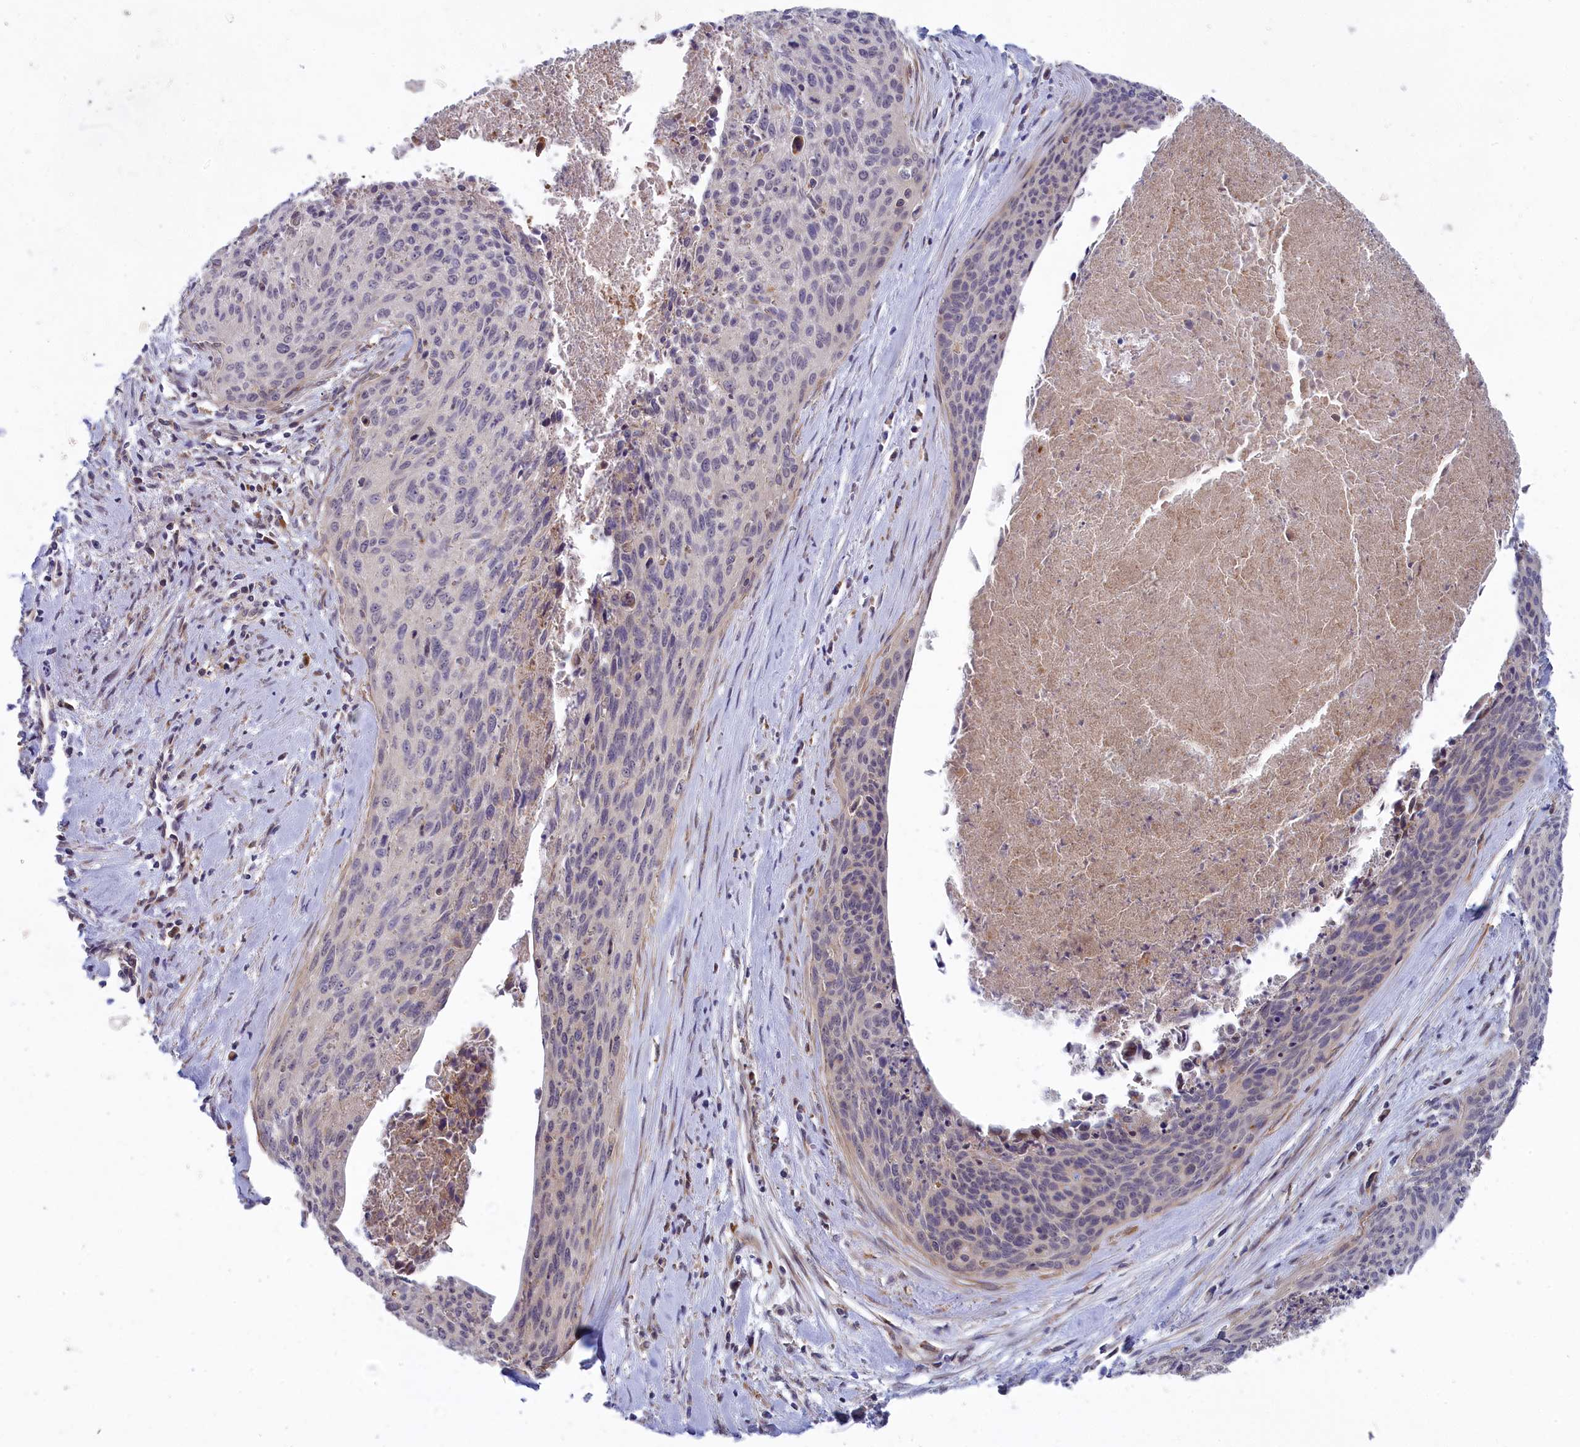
{"staining": {"intensity": "negative", "quantity": "none", "location": "none"}, "tissue": "cervical cancer", "cell_type": "Tumor cells", "image_type": "cancer", "snomed": [{"axis": "morphology", "description": "Squamous cell carcinoma, NOS"}, {"axis": "topography", "description": "Cervix"}], "caption": "The IHC photomicrograph has no significant expression in tumor cells of cervical squamous cell carcinoma tissue.", "gene": "BLTP2", "patient": {"sex": "female", "age": 55}}